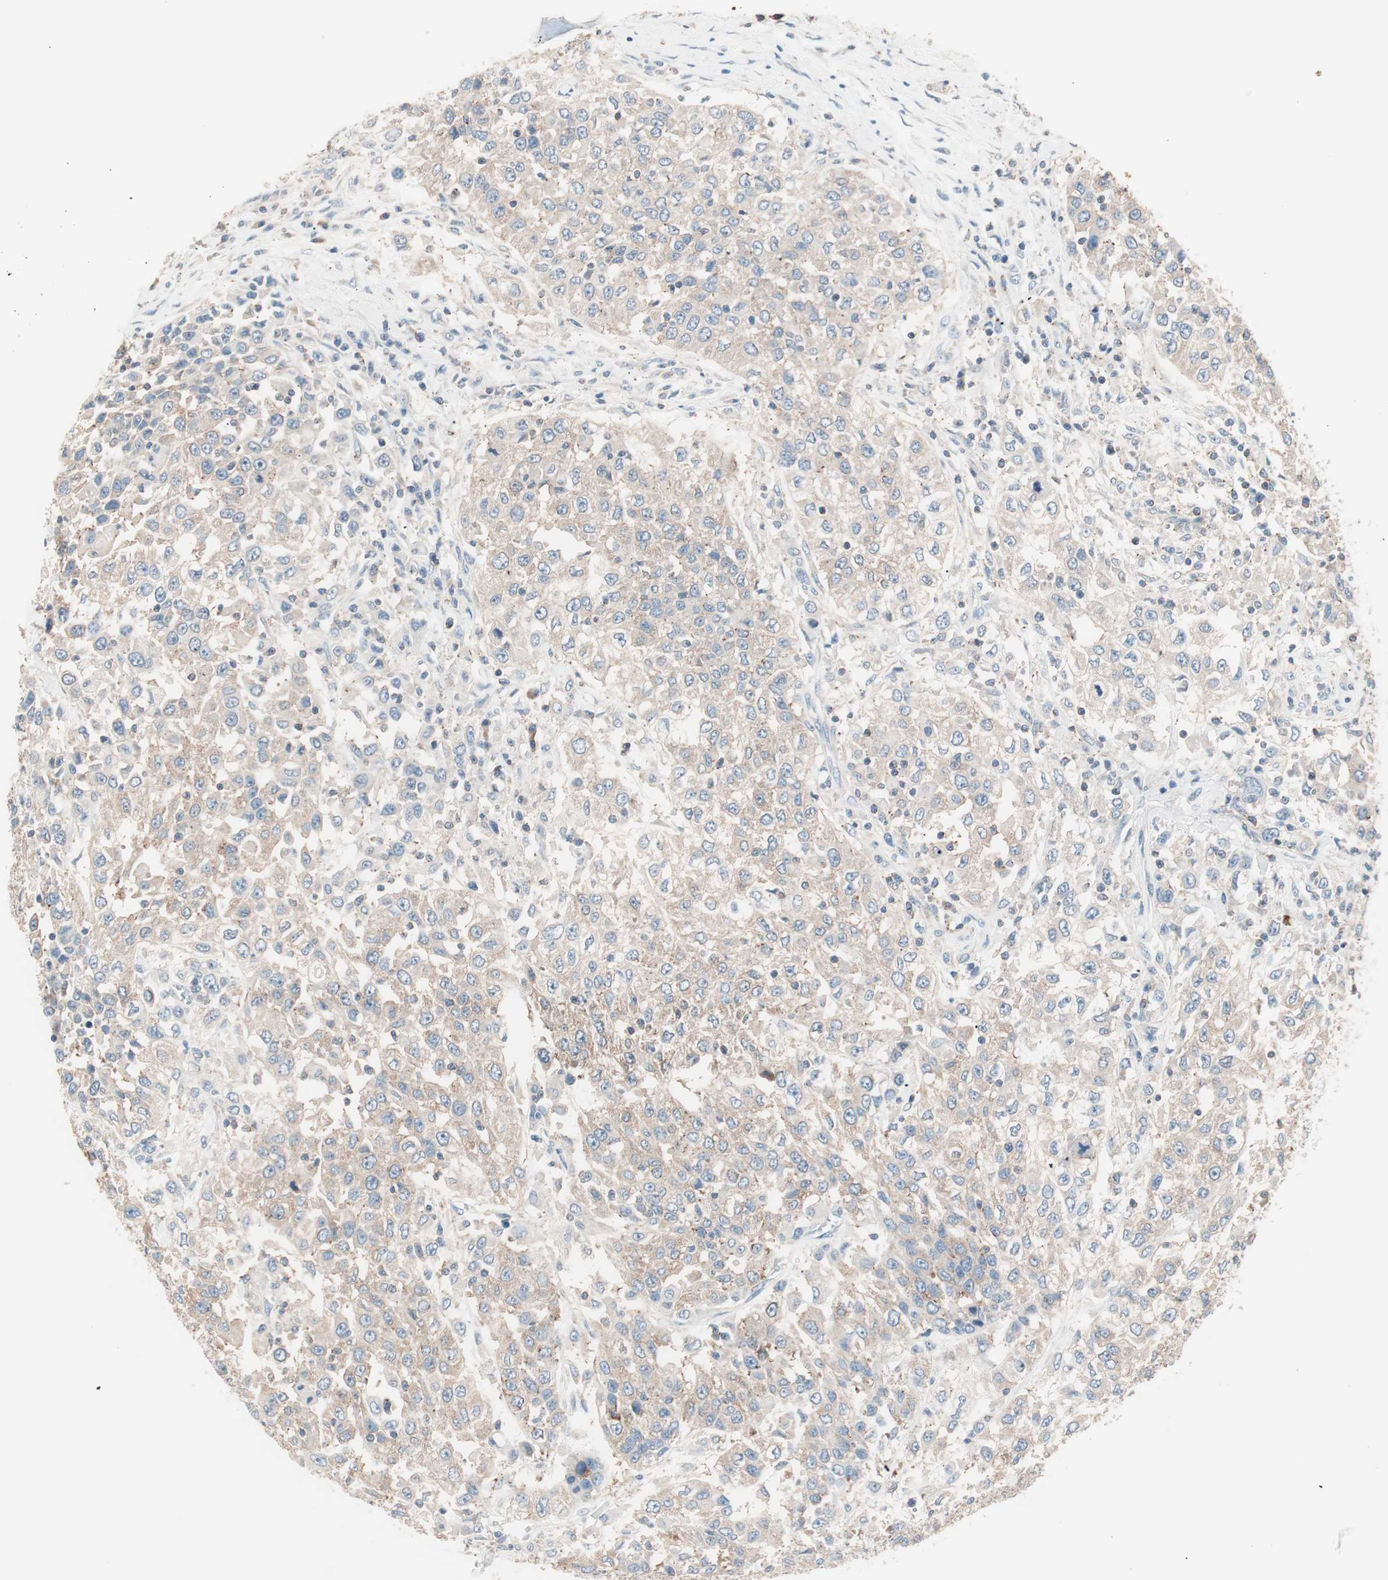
{"staining": {"intensity": "weak", "quantity": "25%-75%", "location": "cytoplasmic/membranous"}, "tissue": "urothelial cancer", "cell_type": "Tumor cells", "image_type": "cancer", "snomed": [{"axis": "morphology", "description": "Urothelial carcinoma, High grade"}, {"axis": "topography", "description": "Urinary bladder"}], "caption": "This image reveals IHC staining of urothelial cancer, with low weak cytoplasmic/membranous staining in approximately 25%-75% of tumor cells.", "gene": "RAD54B", "patient": {"sex": "female", "age": 80}}